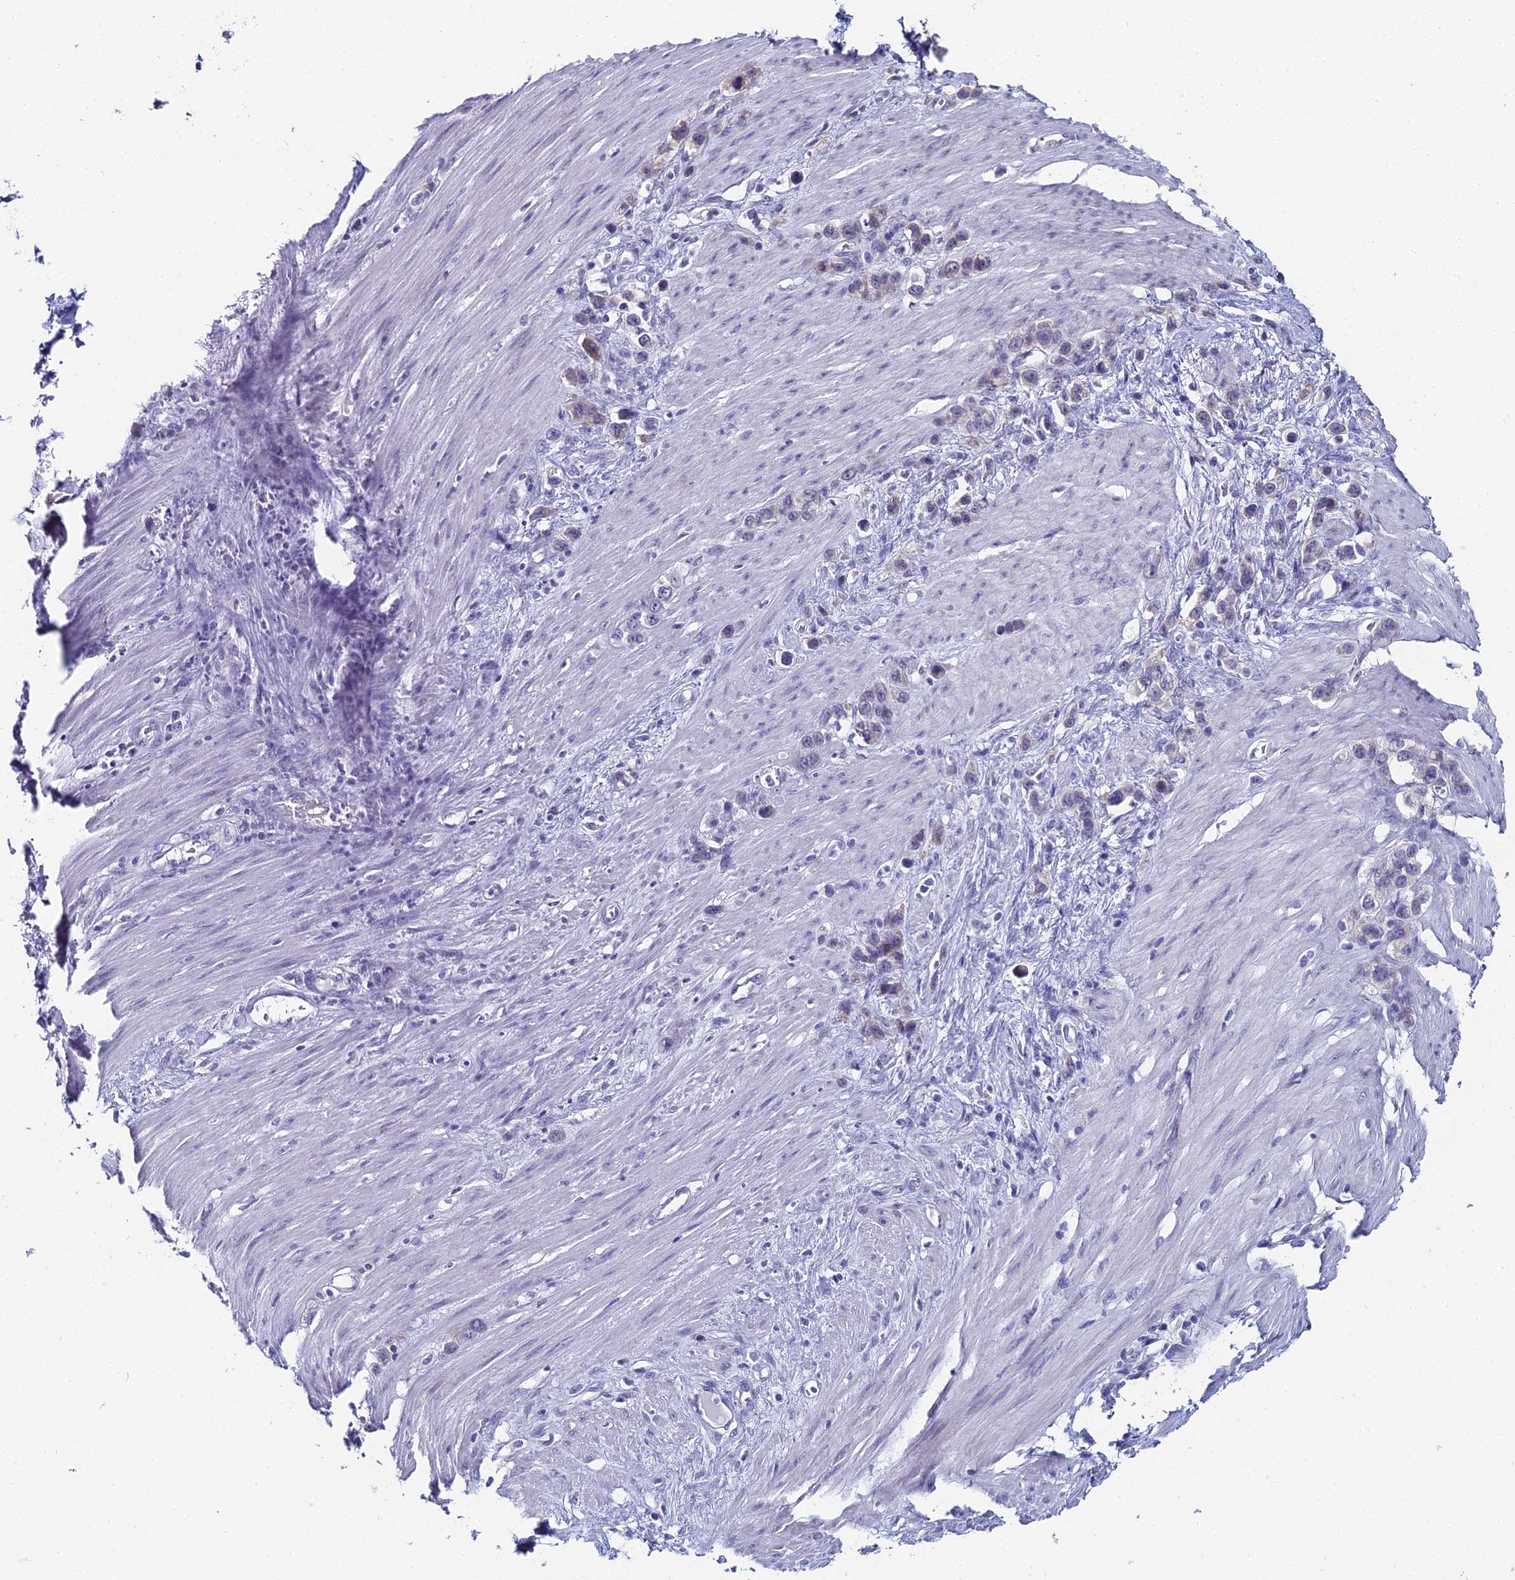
{"staining": {"intensity": "weak", "quantity": "<25%", "location": "cytoplasmic/membranous"}, "tissue": "stomach cancer", "cell_type": "Tumor cells", "image_type": "cancer", "snomed": [{"axis": "morphology", "description": "Adenocarcinoma, NOS"}, {"axis": "morphology", "description": "Adenocarcinoma, High grade"}, {"axis": "topography", "description": "Stomach, upper"}, {"axis": "topography", "description": "Stomach, lower"}], "caption": "An immunohistochemistry histopathology image of stomach adenocarcinoma is shown. There is no staining in tumor cells of stomach adenocarcinoma. (DAB immunohistochemistry visualized using brightfield microscopy, high magnification).", "gene": "PRR22", "patient": {"sex": "female", "age": 65}}